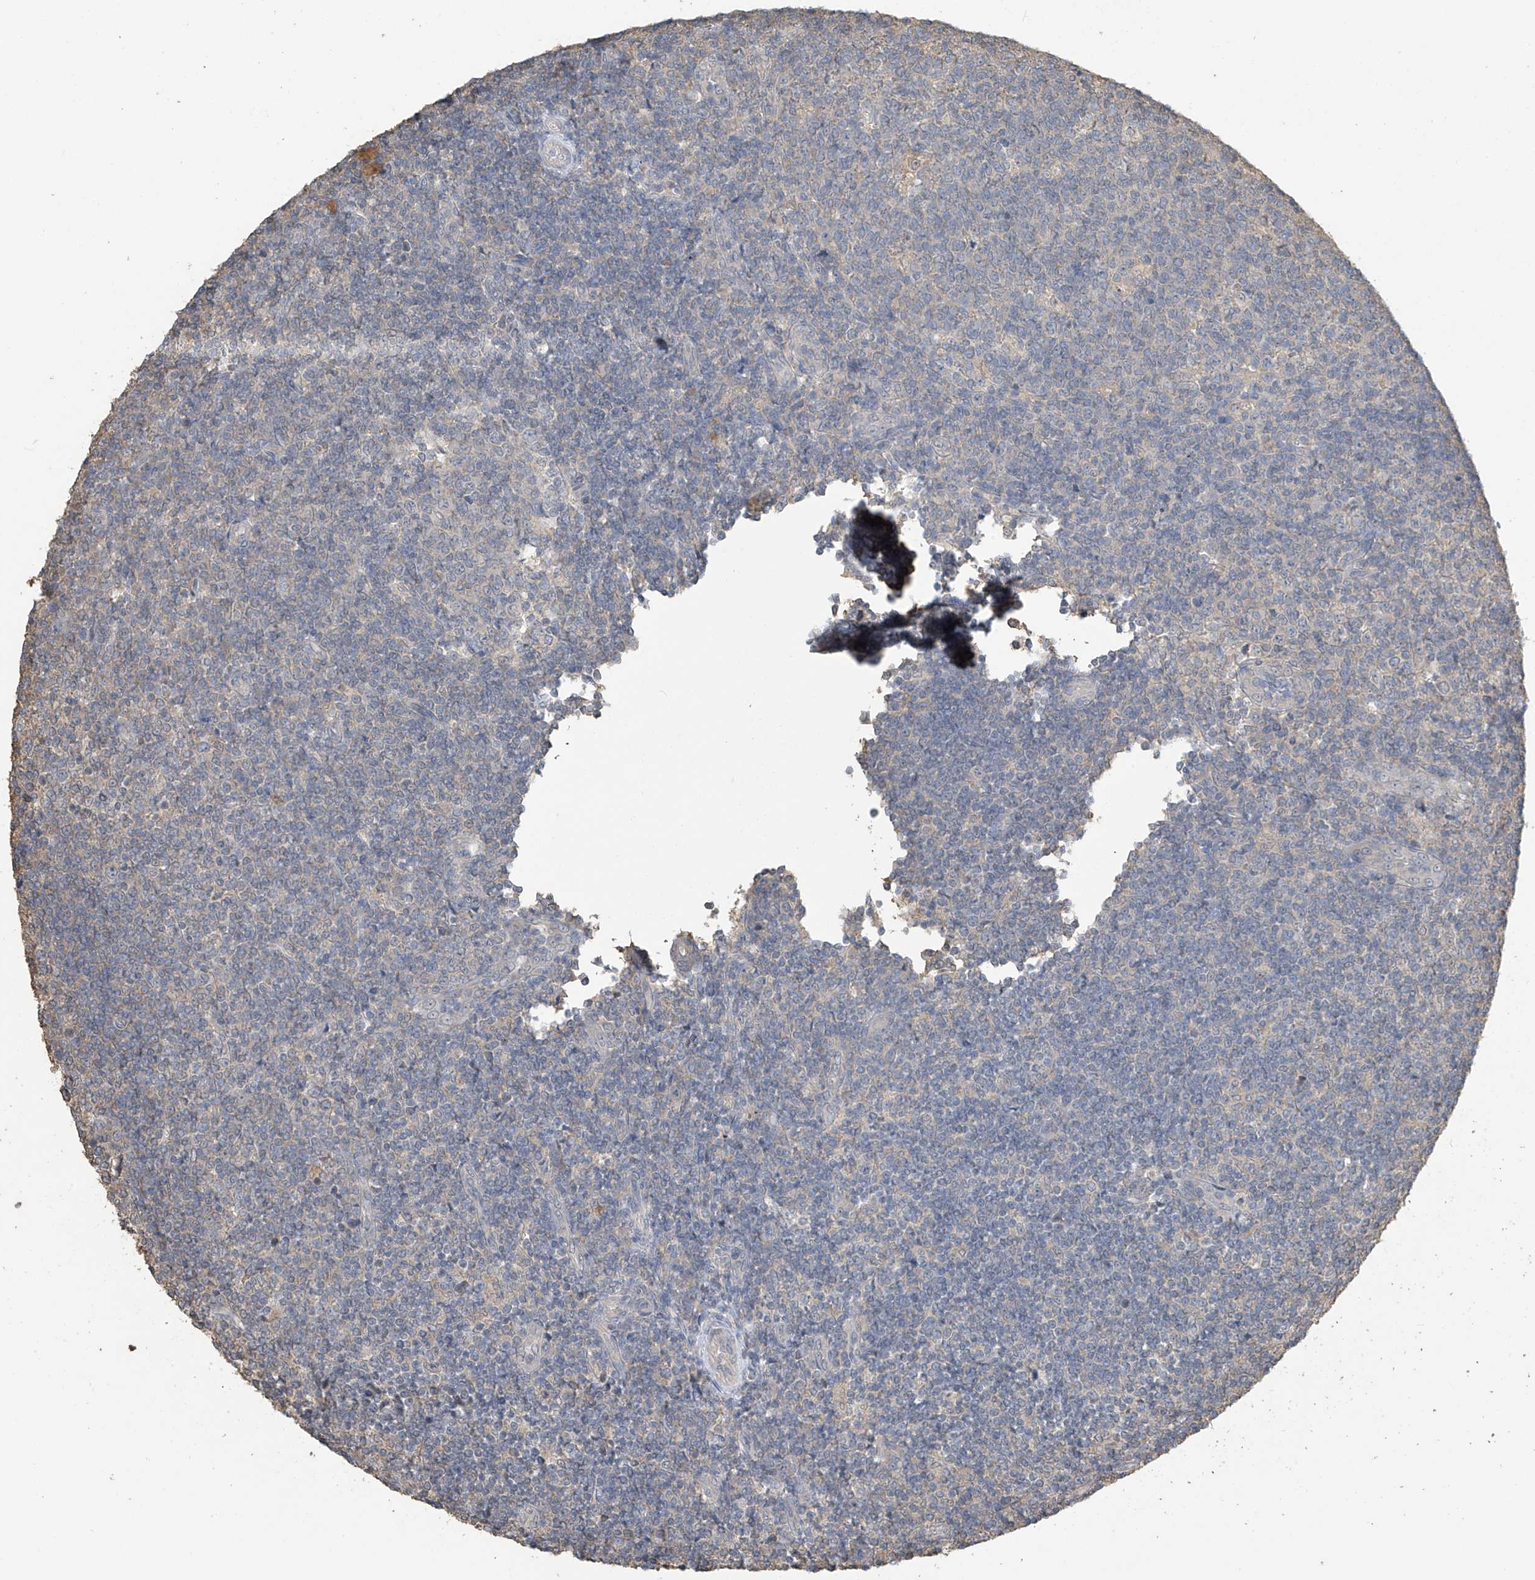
{"staining": {"intensity": "negative", "quantity": "none", "location": "none"}, "tissue": "tonsil", "cell_type": "Germinal center cells", "image_type": "normal", "snomed": [{"axis": "morphology", "description": "Normal tissue, NOS"}, {"axis": "topography", "description": "Tonsil"}], "caption": "A photomicrograph of tonsil stained for a protein displays no brown staining in germinal center cells. (IHC, brightfield microscopy, high magnification).", "gene": "SLFN14", "patient": {"sex": "female", "age": 19}}